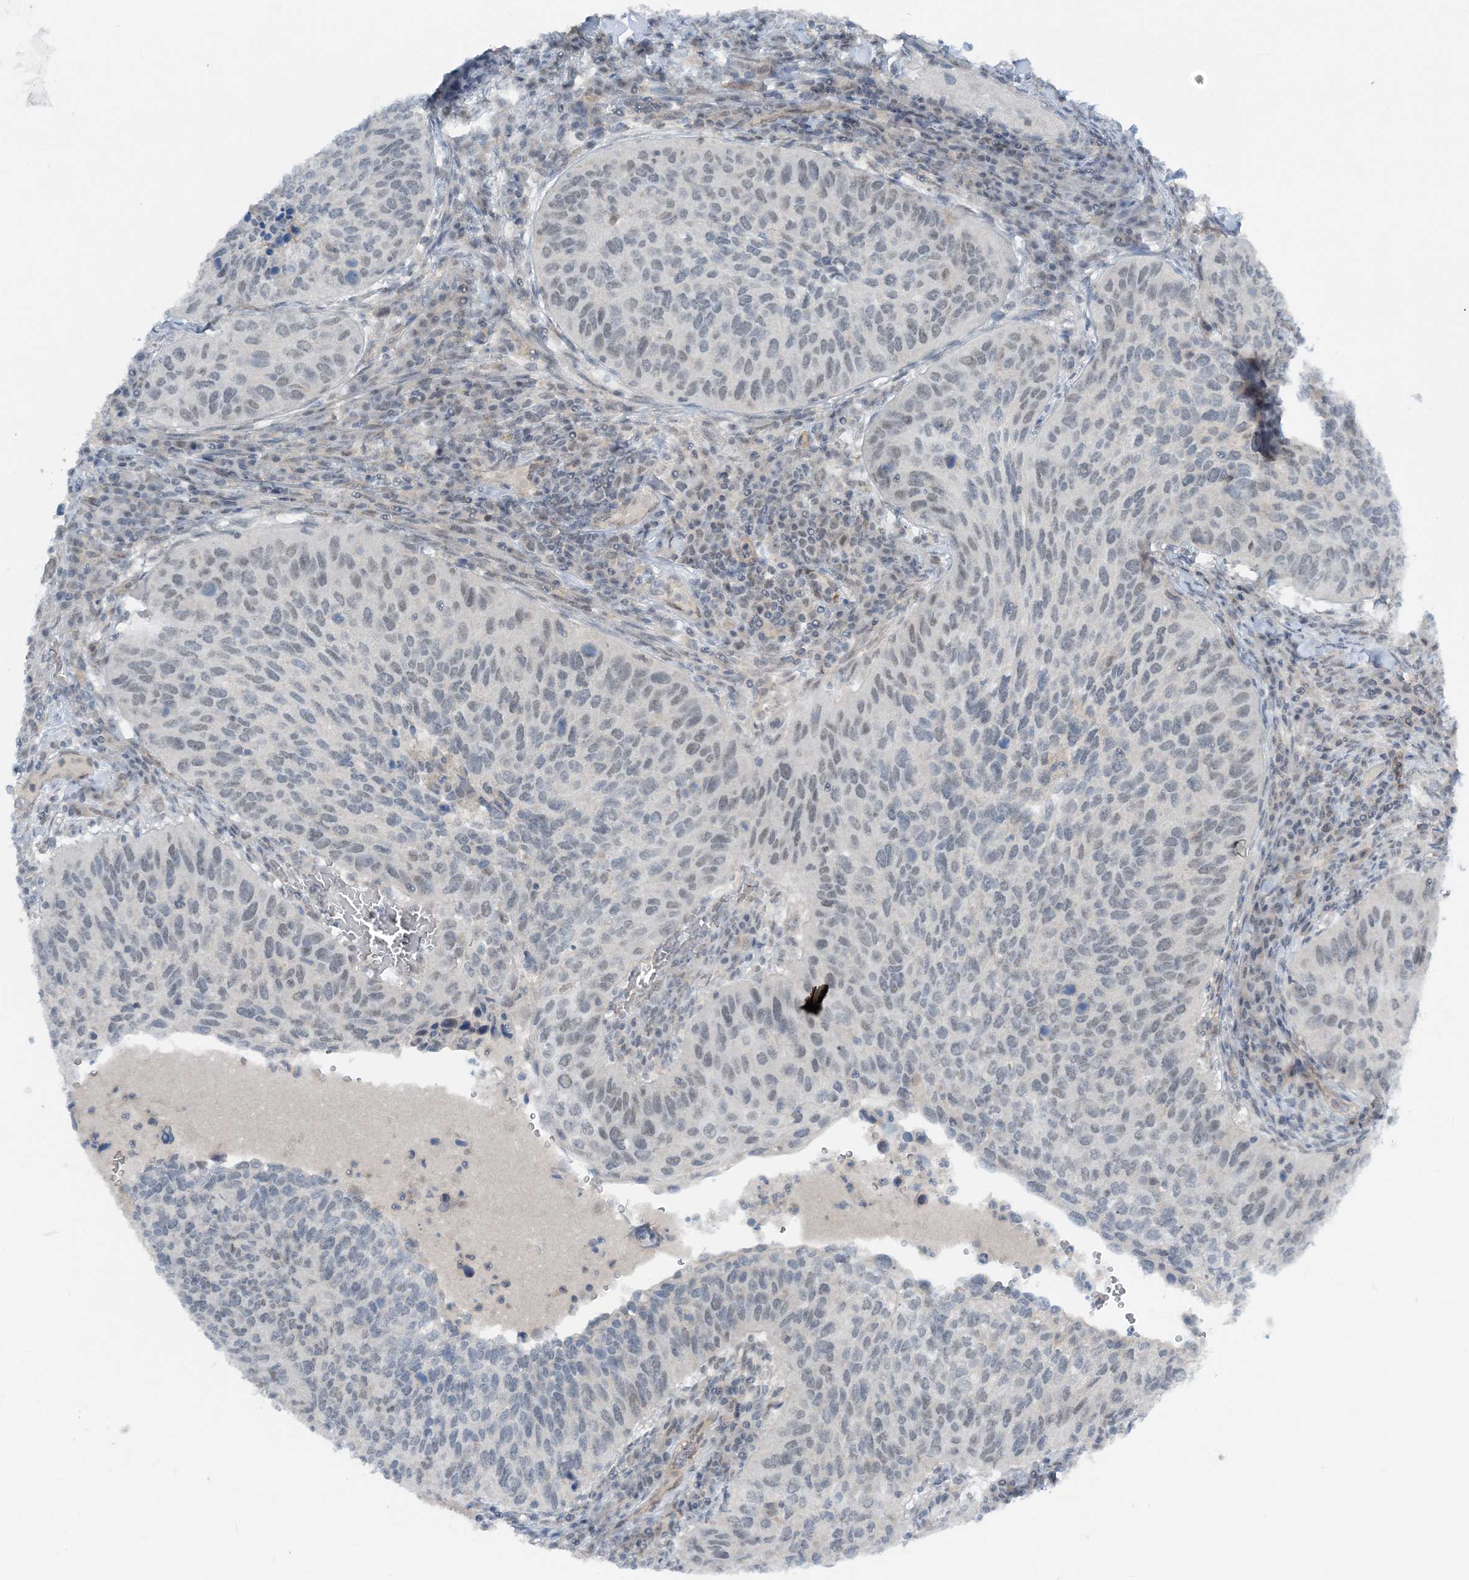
{"staining": {"intensity": "negative", "quantity": "none", "location": "none"}, "tissue": "cervical cancer", "cell_type": "Tumor cells", "image_type": "cancer", "snomed": [{"axis": "morphology", "description": "Squamous cell carcinoma, NOS"}, {"axis": "topography", "description": "Cervix"}], "caption": "Immunohistochemistry (IHC) of cervical cancer reveals no staining in tumor cells.", "gene": "ATP11A", "patient": {"sex": "female", "age": 38}}